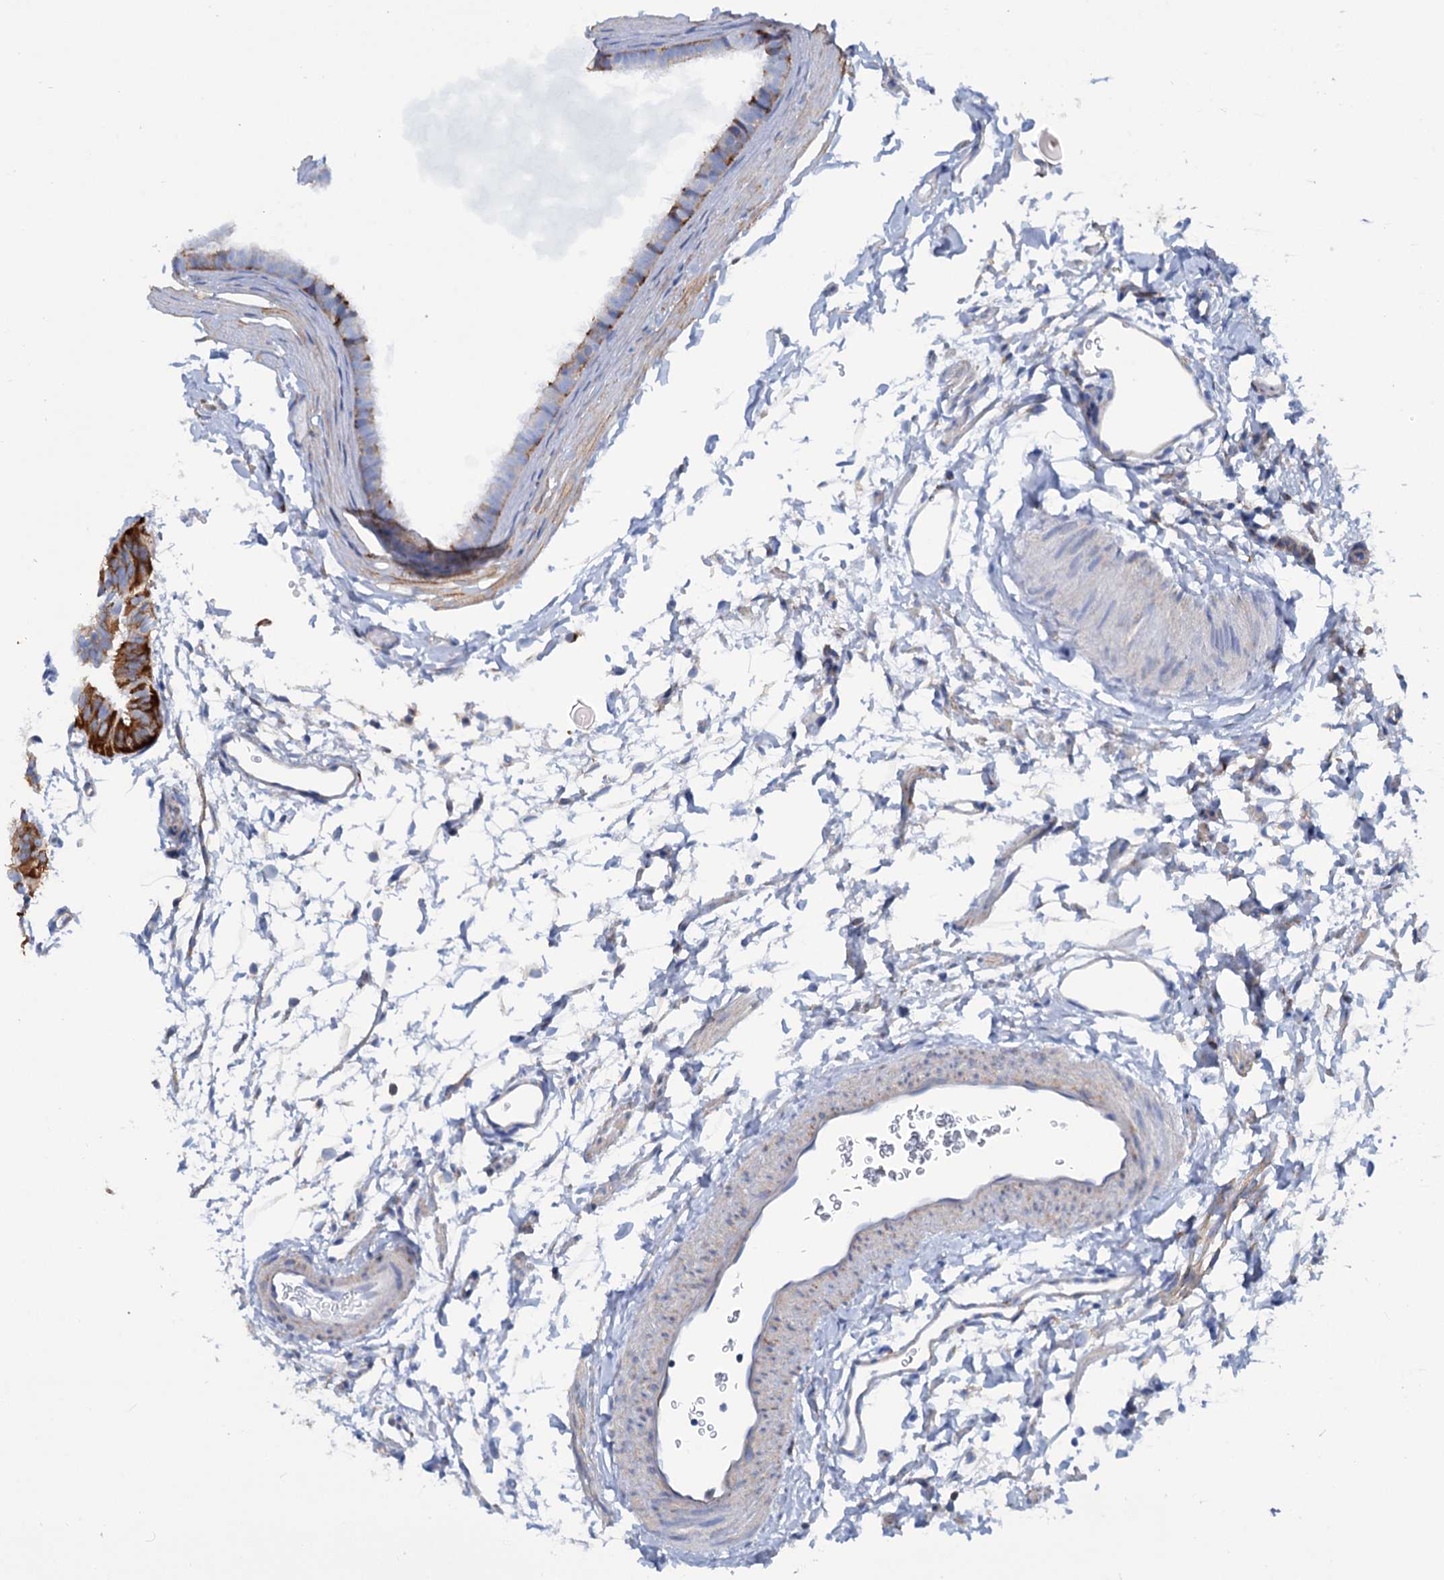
{"staining": {"intensity": "strong", "quantity": ">75%", "location": "cytoplasmic/membranous"}, "tissue": "fallopian tube", "cell_type": "Glandular cells", "image_type": "normal", "snomed": [{"axis": "morphology", "description": "Normal tissue, NOS"}, {"axis": "topography", "description": "Fallopian tube"}], "caption": "Benign fallopian tube was stained to show a protein in brown. There is high levels of strong cytoplasmic/membranous expression in approximately >75% of glandular cells. (brown staining indicates protein expression, while blue staining denotes nuclei).", "gene": "SHE", "patient": {"sex": "female", "age": 35}}